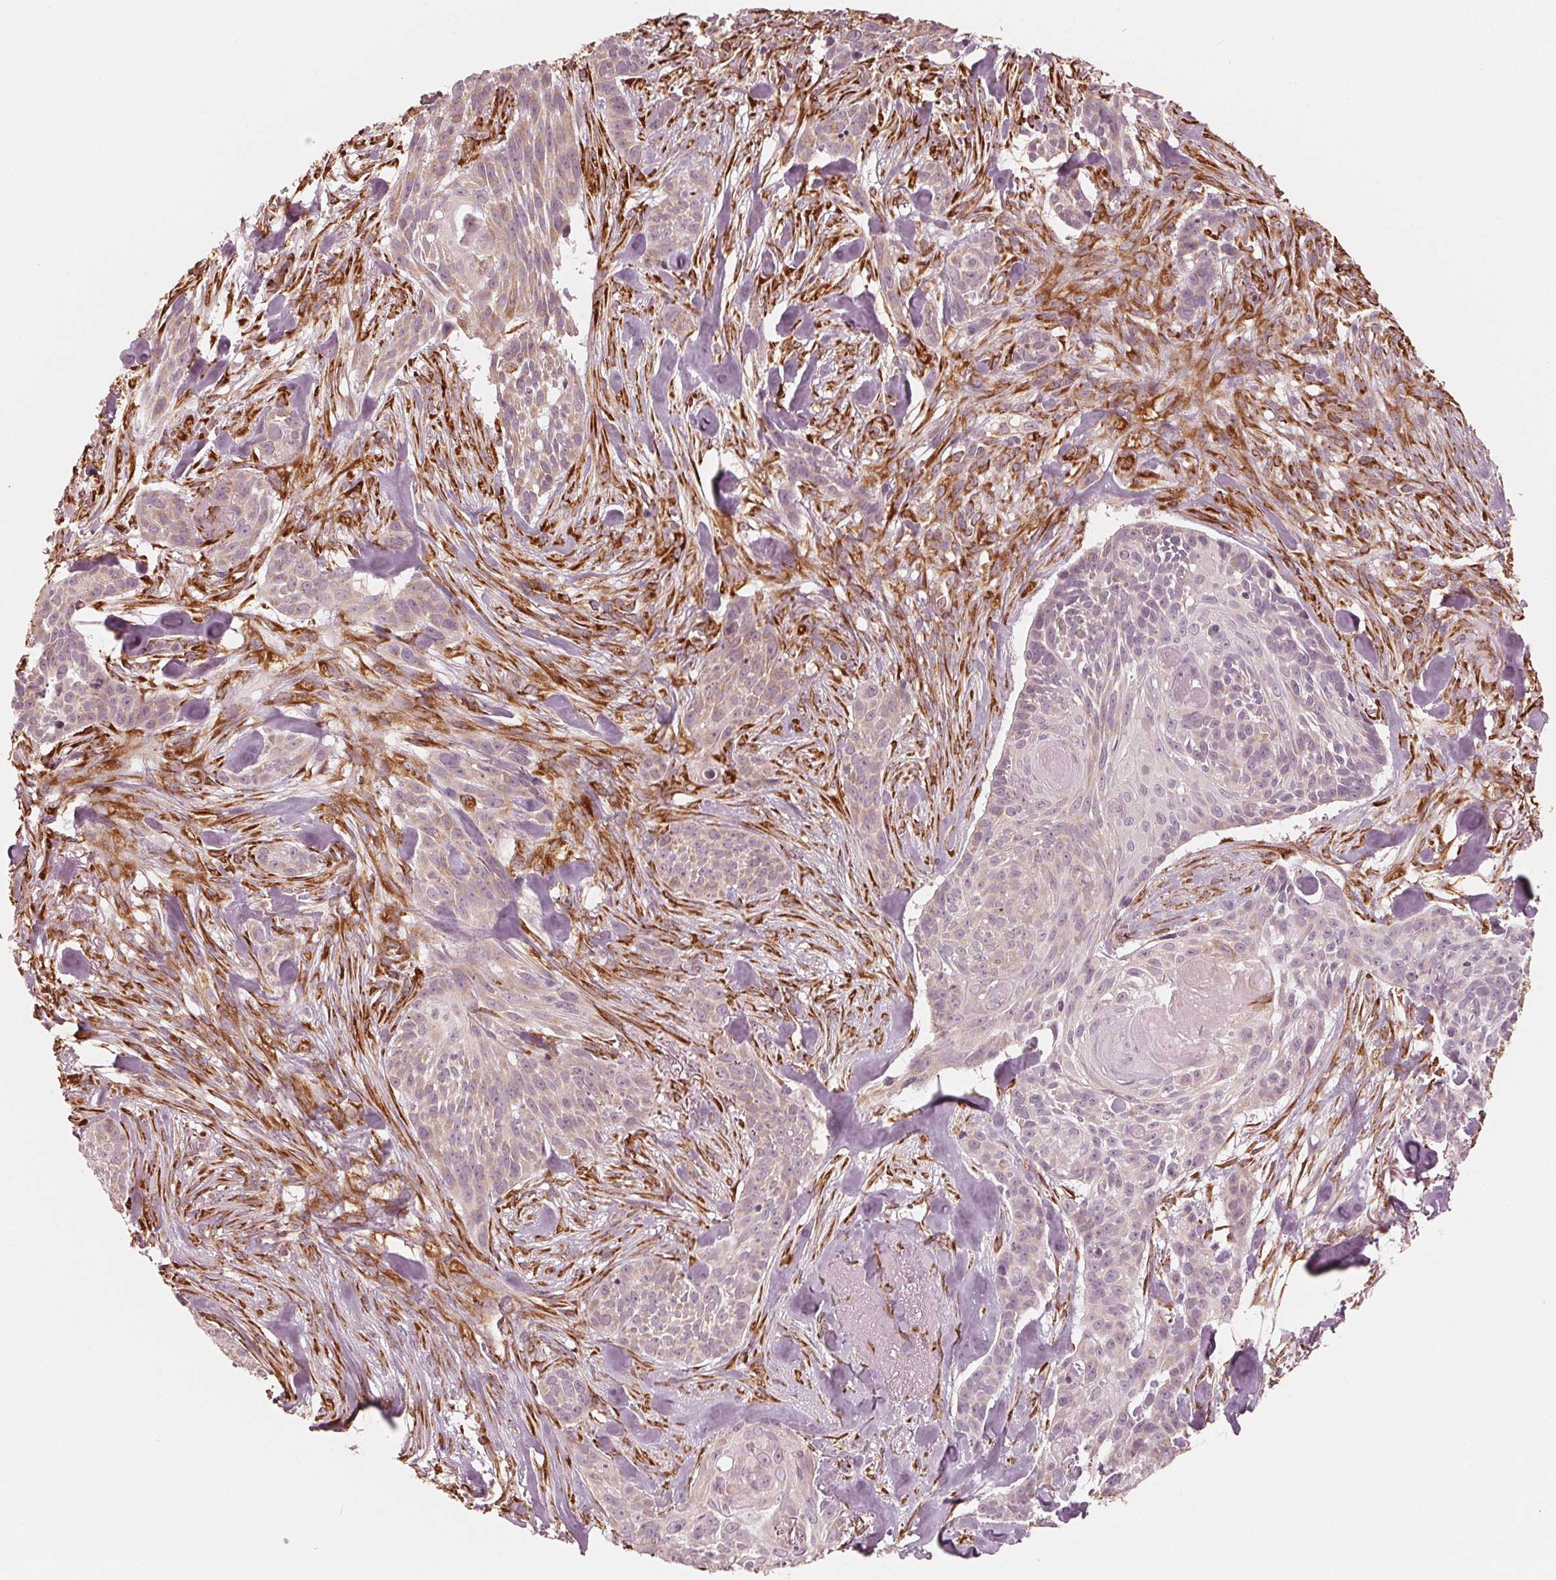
{"staining": {"intensity": "negative", "quantity": "none", "location": "none"}, "tissue": "skin cancer", "cell_type": "Tumor cells", "image_type": "cancer", "snomed": [{"axis": "morphology", "description": "Basal cell carcinoma"}, {"axis": "topography", "description": "Skin"}], "caption": "The photomicrograph exhibits no significant staining in tumor cells of basal cell carcinoma (skin).", "gene": "IKBIP", "patient": {"sex": "male", "age": 87}}